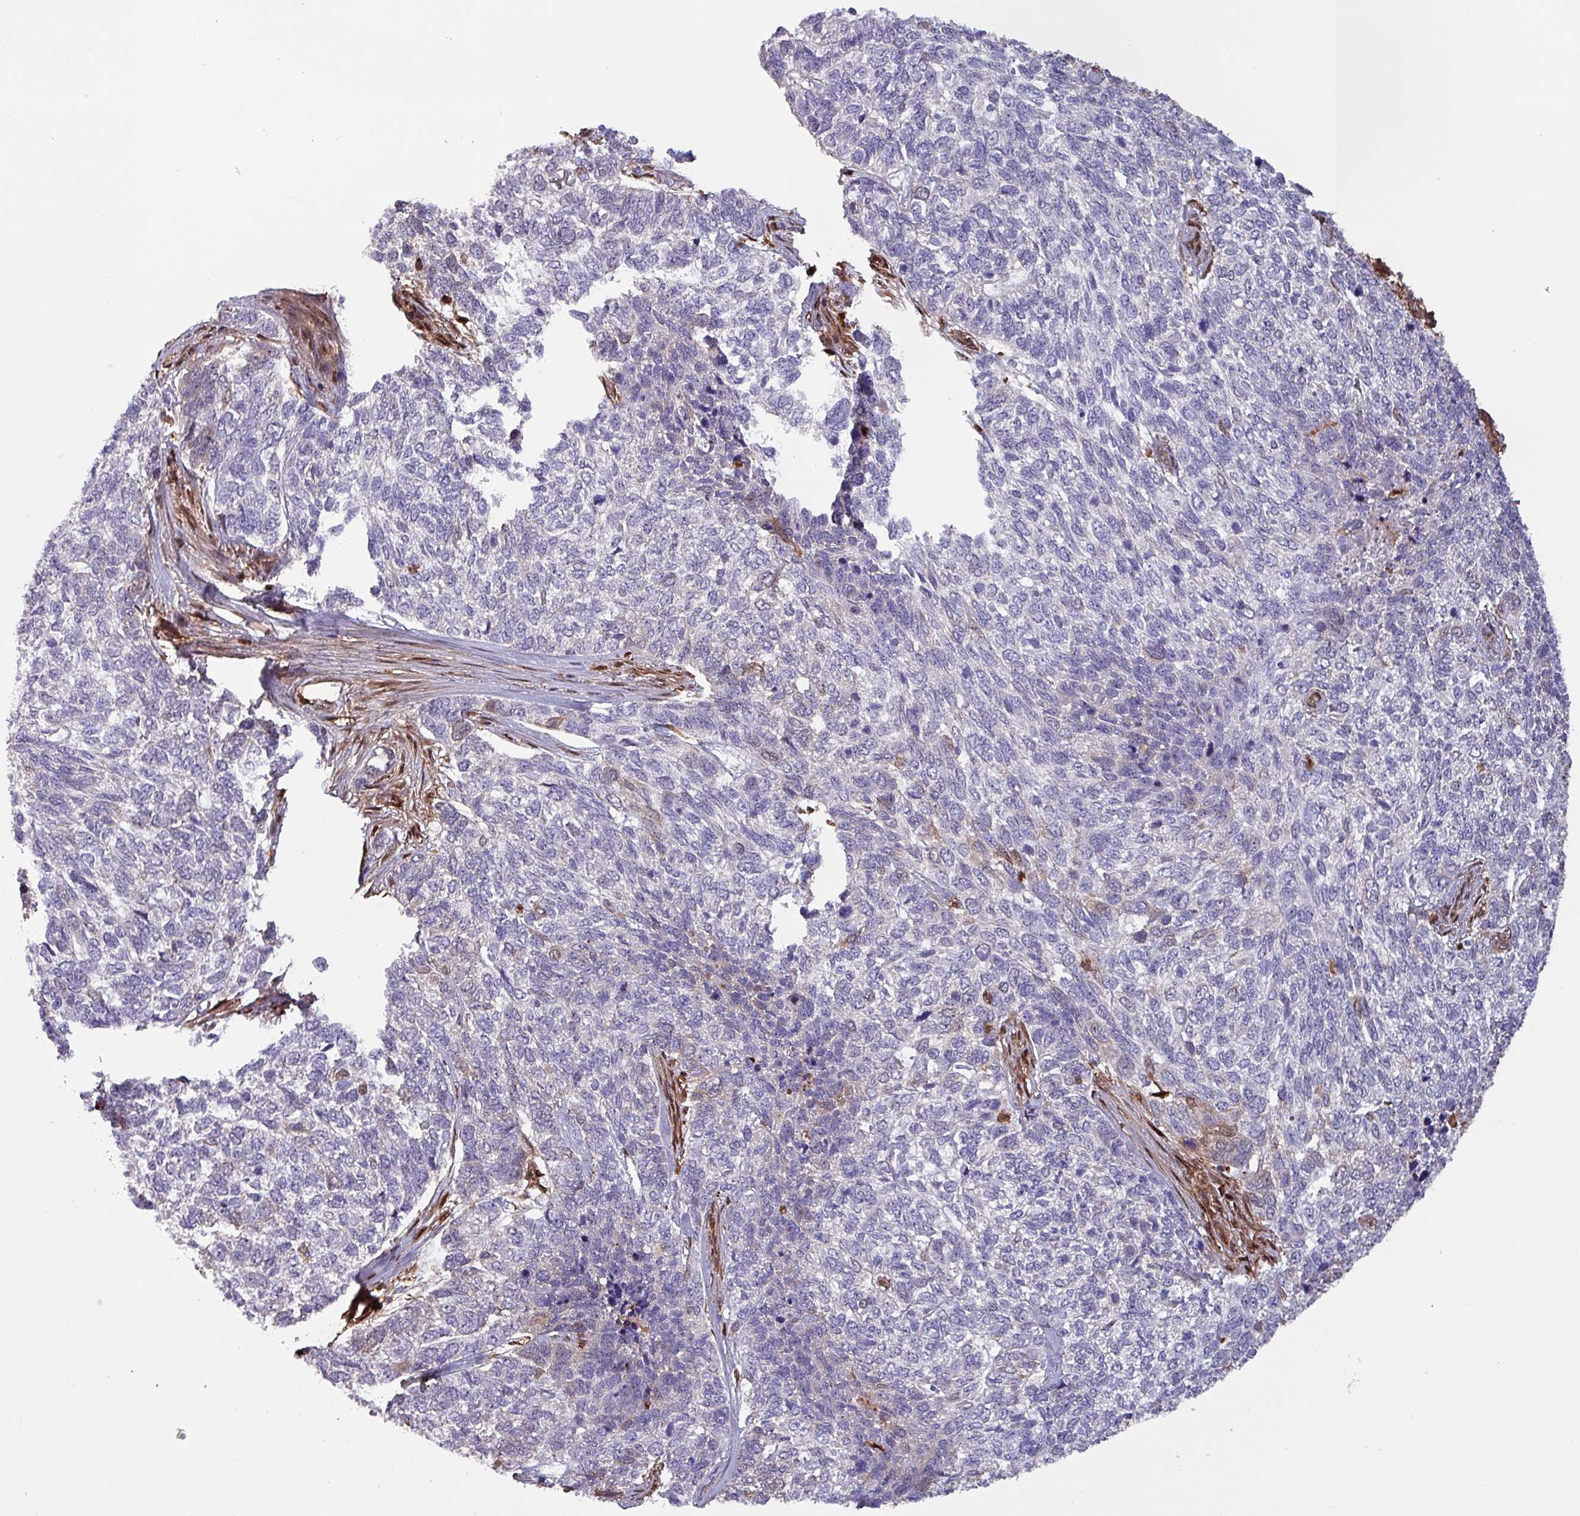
{"staining": {"intensity": "negative", "quantity": "none", "location": "none"}, "tissue": "skin cancer", "cell_type": "Tumor cells", "image_type": "cancer", "snomed": [{"axis": "morphology", "description": "Basal cell carcinoma"}, {"axis": "topography", "description": "Skin"}], "caption": "High magnification brightfield microscopy of skin cancer (basal cell carcinoma) stained with DAB (brown) and counterstained with hematoxylin (blue): tumor cells show no significant staining.", "gene": "PSMB8", "patient": {"sex": "female", "age": 65}}